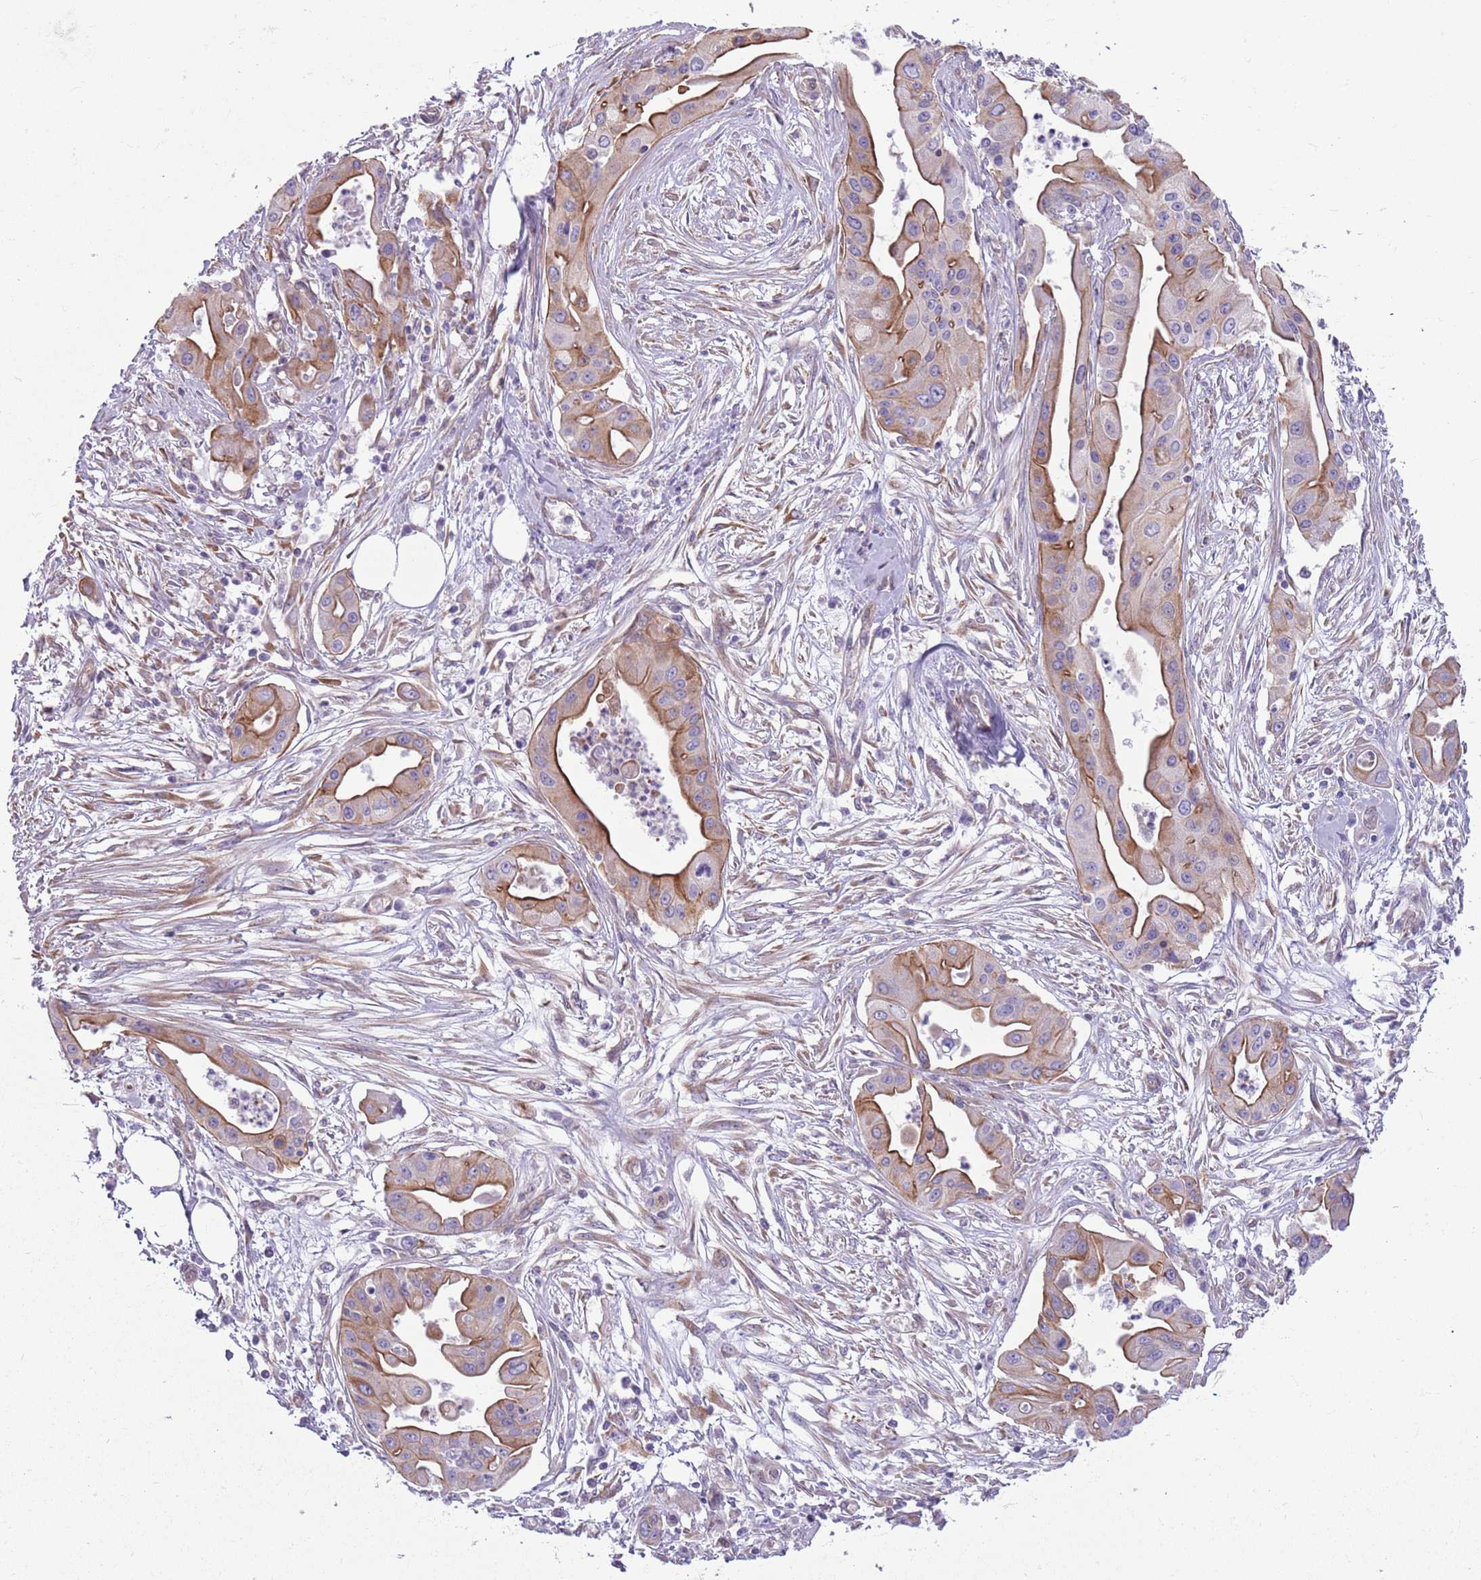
{"staining": {"intensity": "moderate", "quantity": "25%-75%", "location": "cytoplasmic/membranous"}, "tissue": "ovarian cancer", "cell_type": "Tumor cells", "image_type": "cancer", "snomed": [{"axis": "morphology", "description": "Cystadenocarcinoma, mucinous, NOS"}, {"axis": "topography", "description": "Ovary"}], "caption": "There is medium levels of moderate cytoplasmic/membranous staining in tumor cells of mucinous cystadenocarcinoma (ovarian), as demonstrated by immunohistochemical staining (brown color).", "gene": "RBP3", "patient": {"sex": "female", "age": 70}}